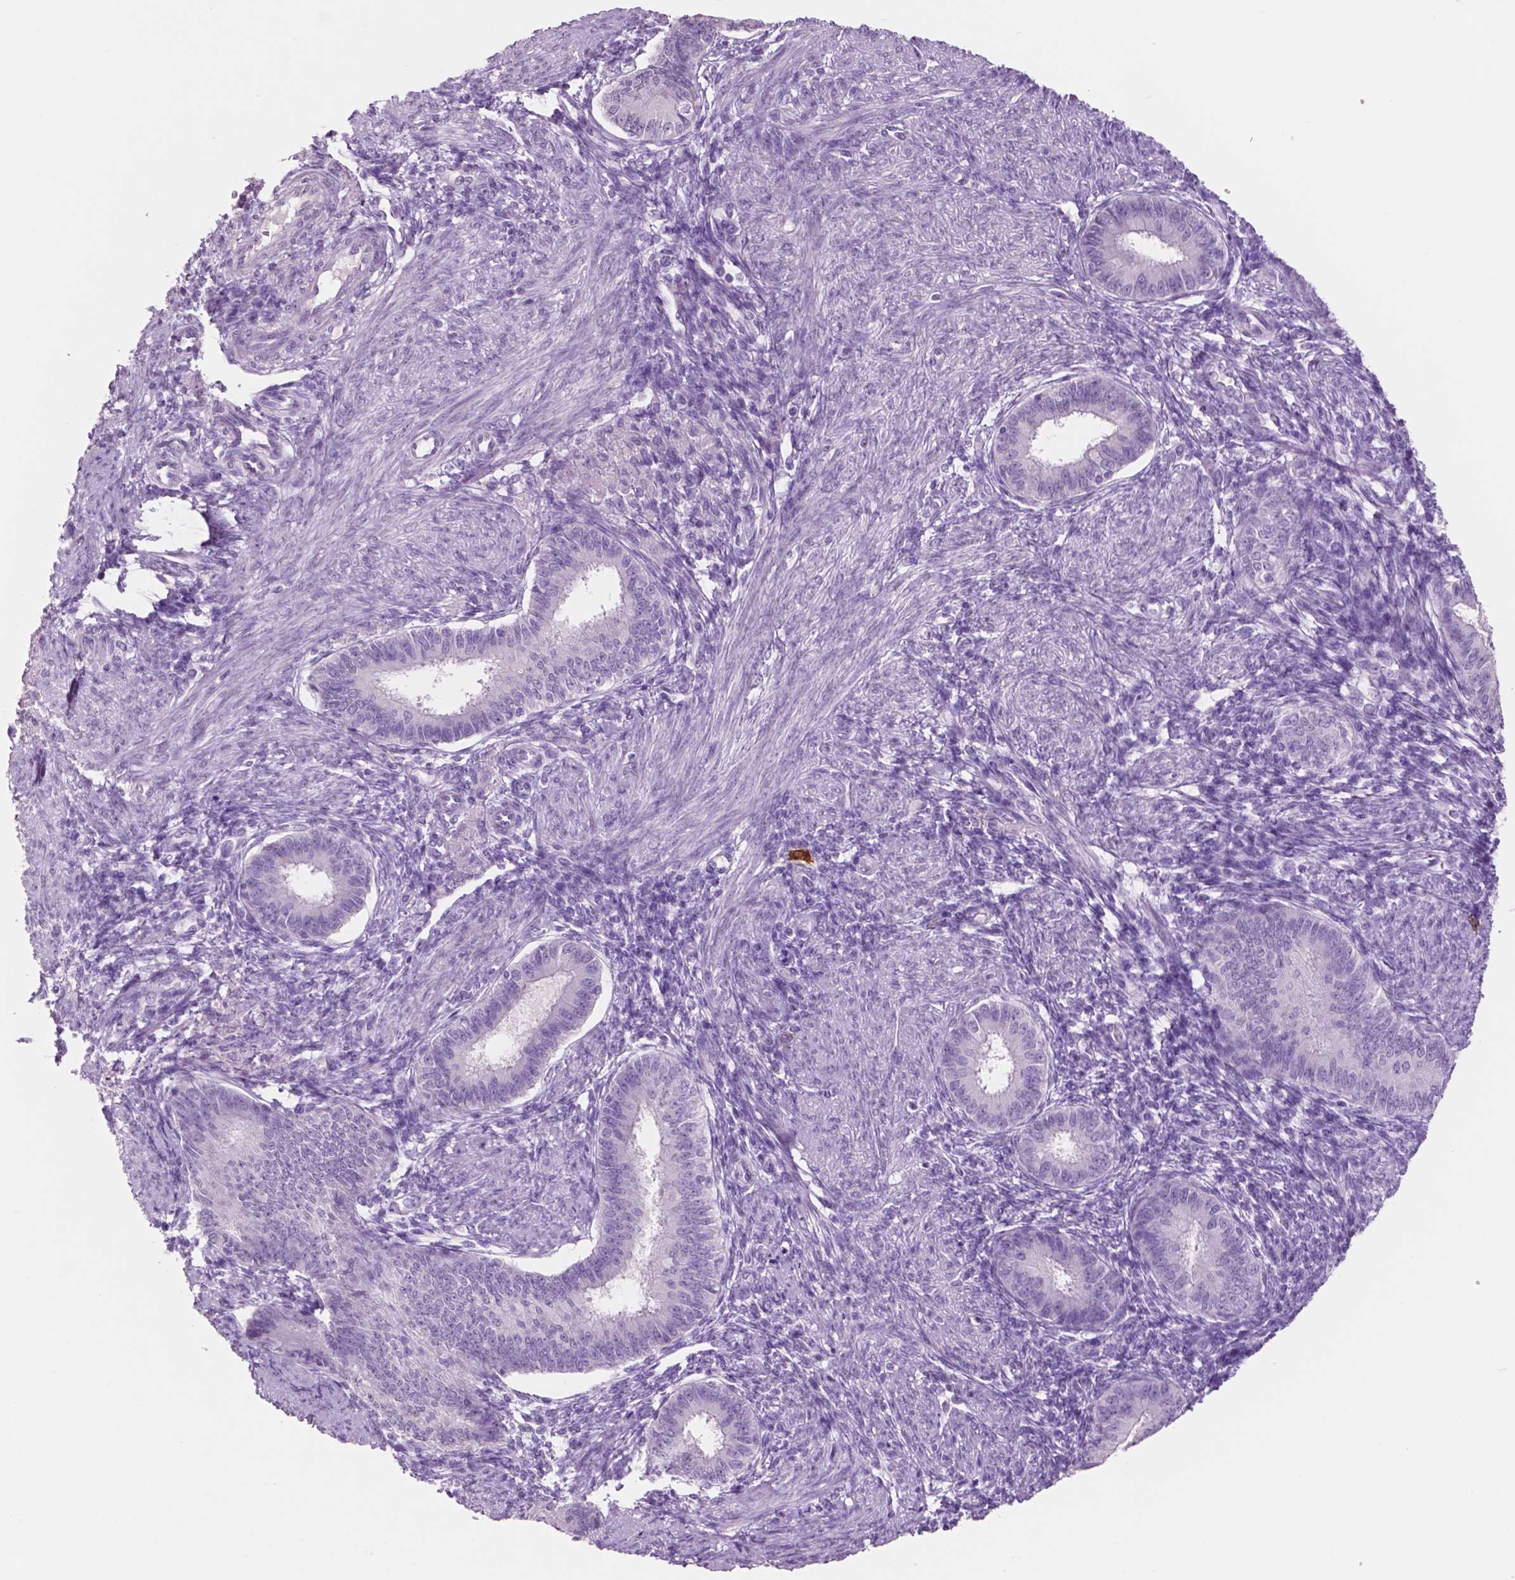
{"staining": {"intensity": "negative", "quantity": "none", "location": "none"}, "tissue": "endometrium", "cell_type": "Cells in endometrial stroma", "image_type": "normal", "snomed": [{"axis": "morphology", "description": "Normal tissue, NOS"}, {"axis": "topography", "description": "Endometrium"}], "caption": "IHC micrograph of unremarkable human endometrium stained for a protein (brown), which shows no expression in cells in endometrial stroma. (Brightfield microscopy of DAB (3,3'-diaminobenzidine) IHC at high magnification).", "gene": "IDO1", "patient": {"sex": "female", "age": 39}}